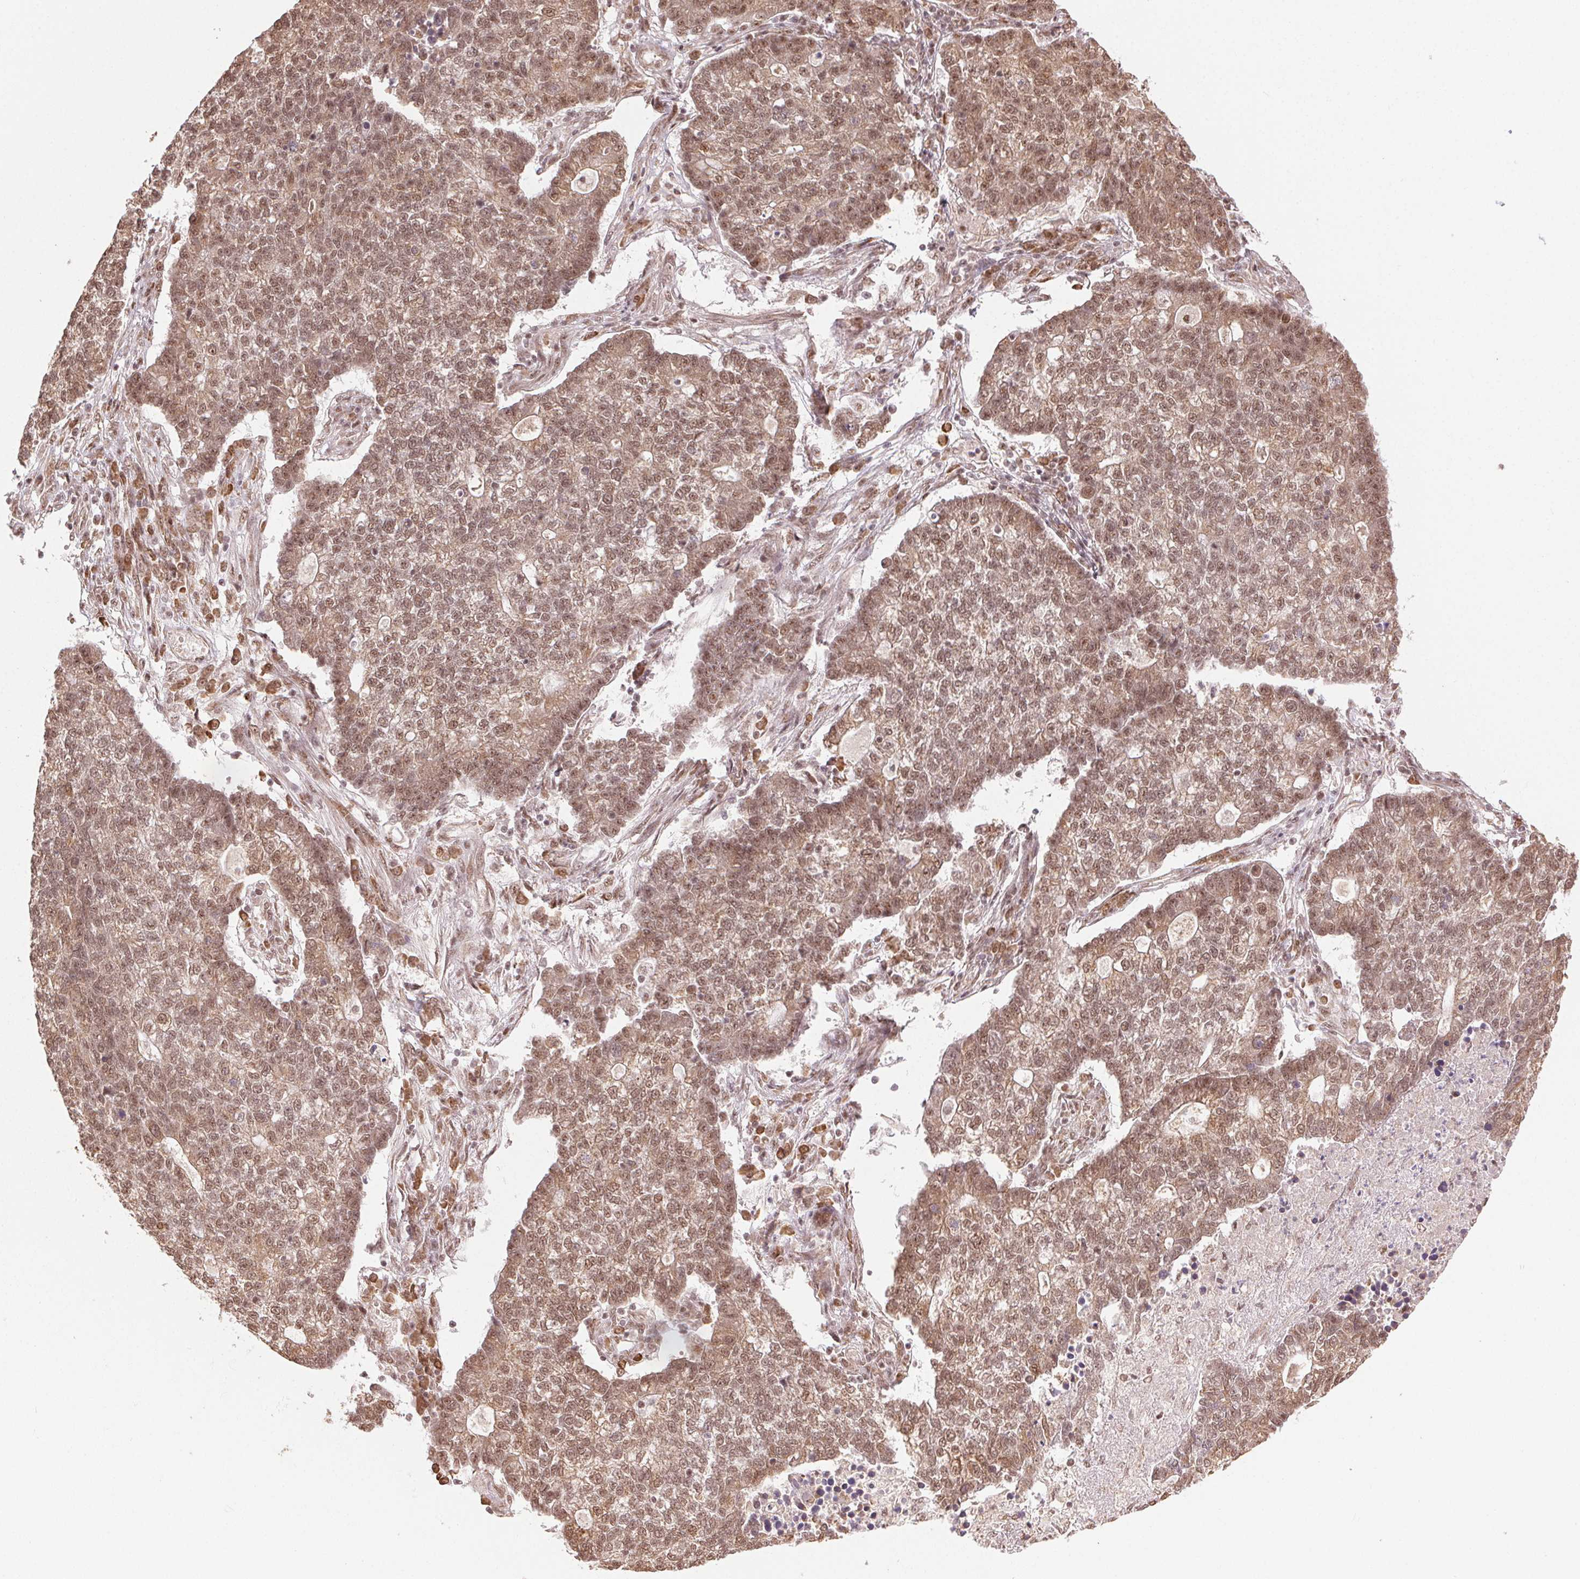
{"staining": {"intensity": "moderate", "quantity": ">75%", "location": "nuclear"}, "tissue": "lung cancer", "cell_type": "Tumor cells", "image_type": "cancer", "snomed": [{"axis": "morphology", "description": "Adenocarcinoma, NOS"}, {"axis": "topography", "description": "Lung"}], "caption": "Immunohistochemical staining of human lung adenocarcinoma demonstrates moderate nuclear protein expression in approximately >75% of tumor cells. (DAB (3,3'-diaminobenzidine) IHC, brown staining for protein, blue staining for nuclei).", "gene": "TREML4", "patient": {"sex": "male", "age": 57}}